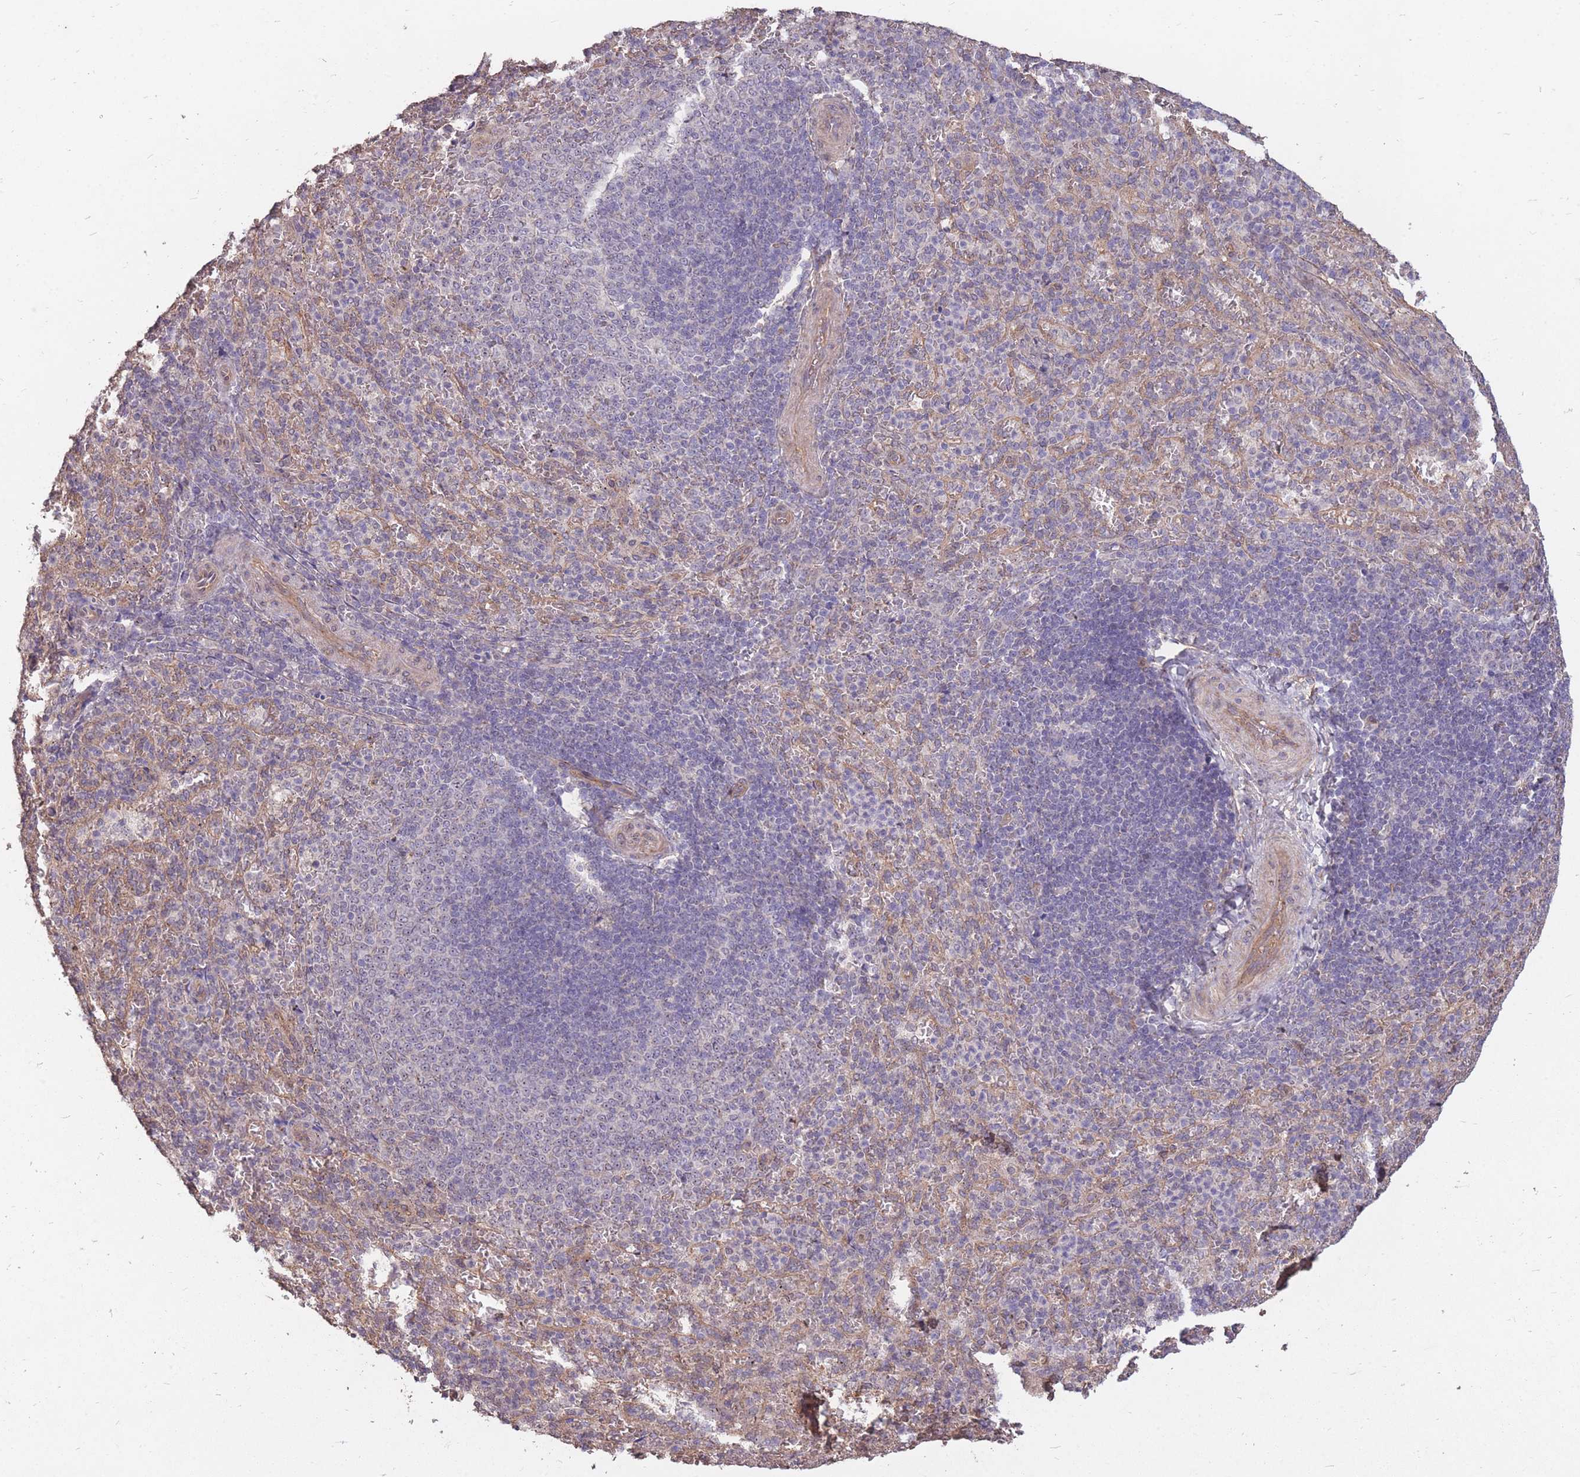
{"staining": {"intensity": "negative", "quantity": "none", "location": "none"}, "tissue": "spleen", "cell_type": "Cells in red pulp", "image_type": "normal", "snomed": [{"axis": "morphology", "description": "Normal tissue, NOS"}, {"axis": "topography", "description": "Spleen"}], "caption": "Human spleen stained for a protein using IHC exhibits no staining in cells in red pulp.", "gene": "DYNC1LI2", "patient": {"sex": "female", "age": 21}}